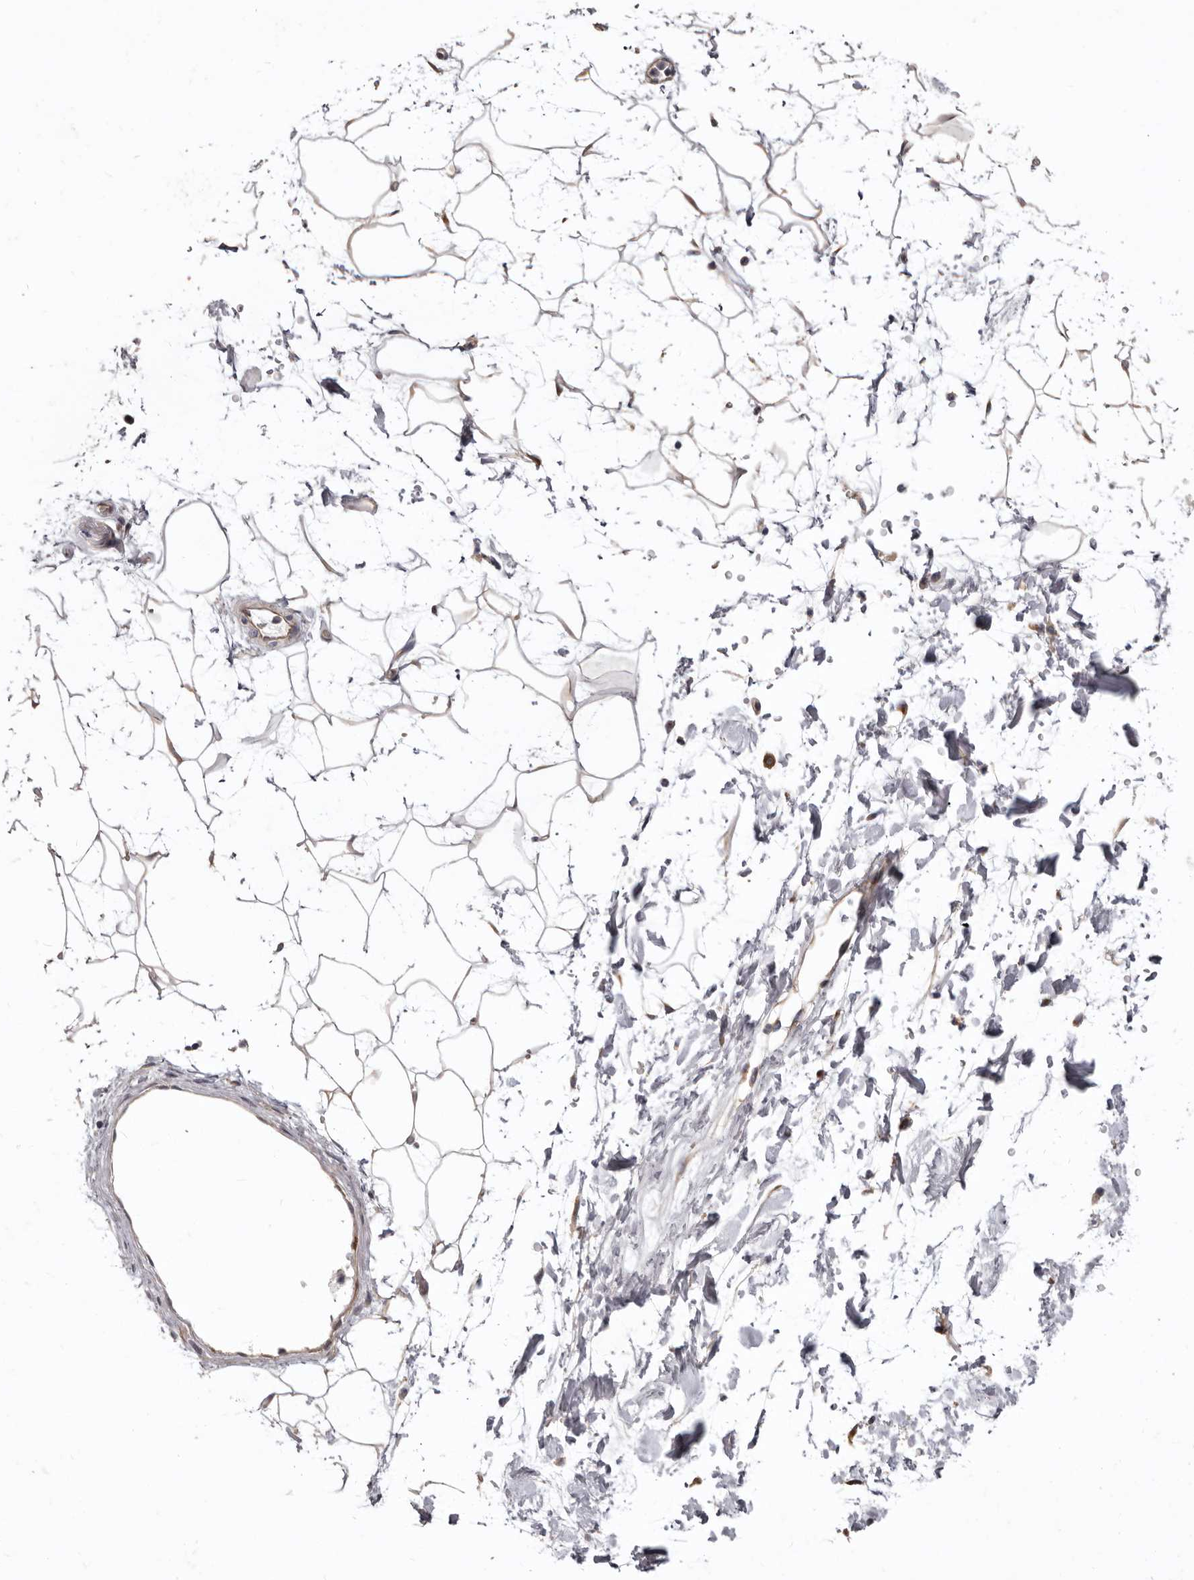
{"staining": {"intensity": "weak", "quantity": "<25%", "location": "cytoplasmic/membranous"}, "tissue": "adipose tissue", "cell_type": "Adipocytes", "image_type": "normal", "snomed": [{"axis": "morphology", "description": "Normal tissue, NOS"}, {"axis": "topography", "description": "Soft tissue"}], "caption": "Human adipose tissue stained for a protein using IHC reveals no positivity in adipocytes.", "gene": "FMO2", "patient": {"sex": "male", "age": 72}}